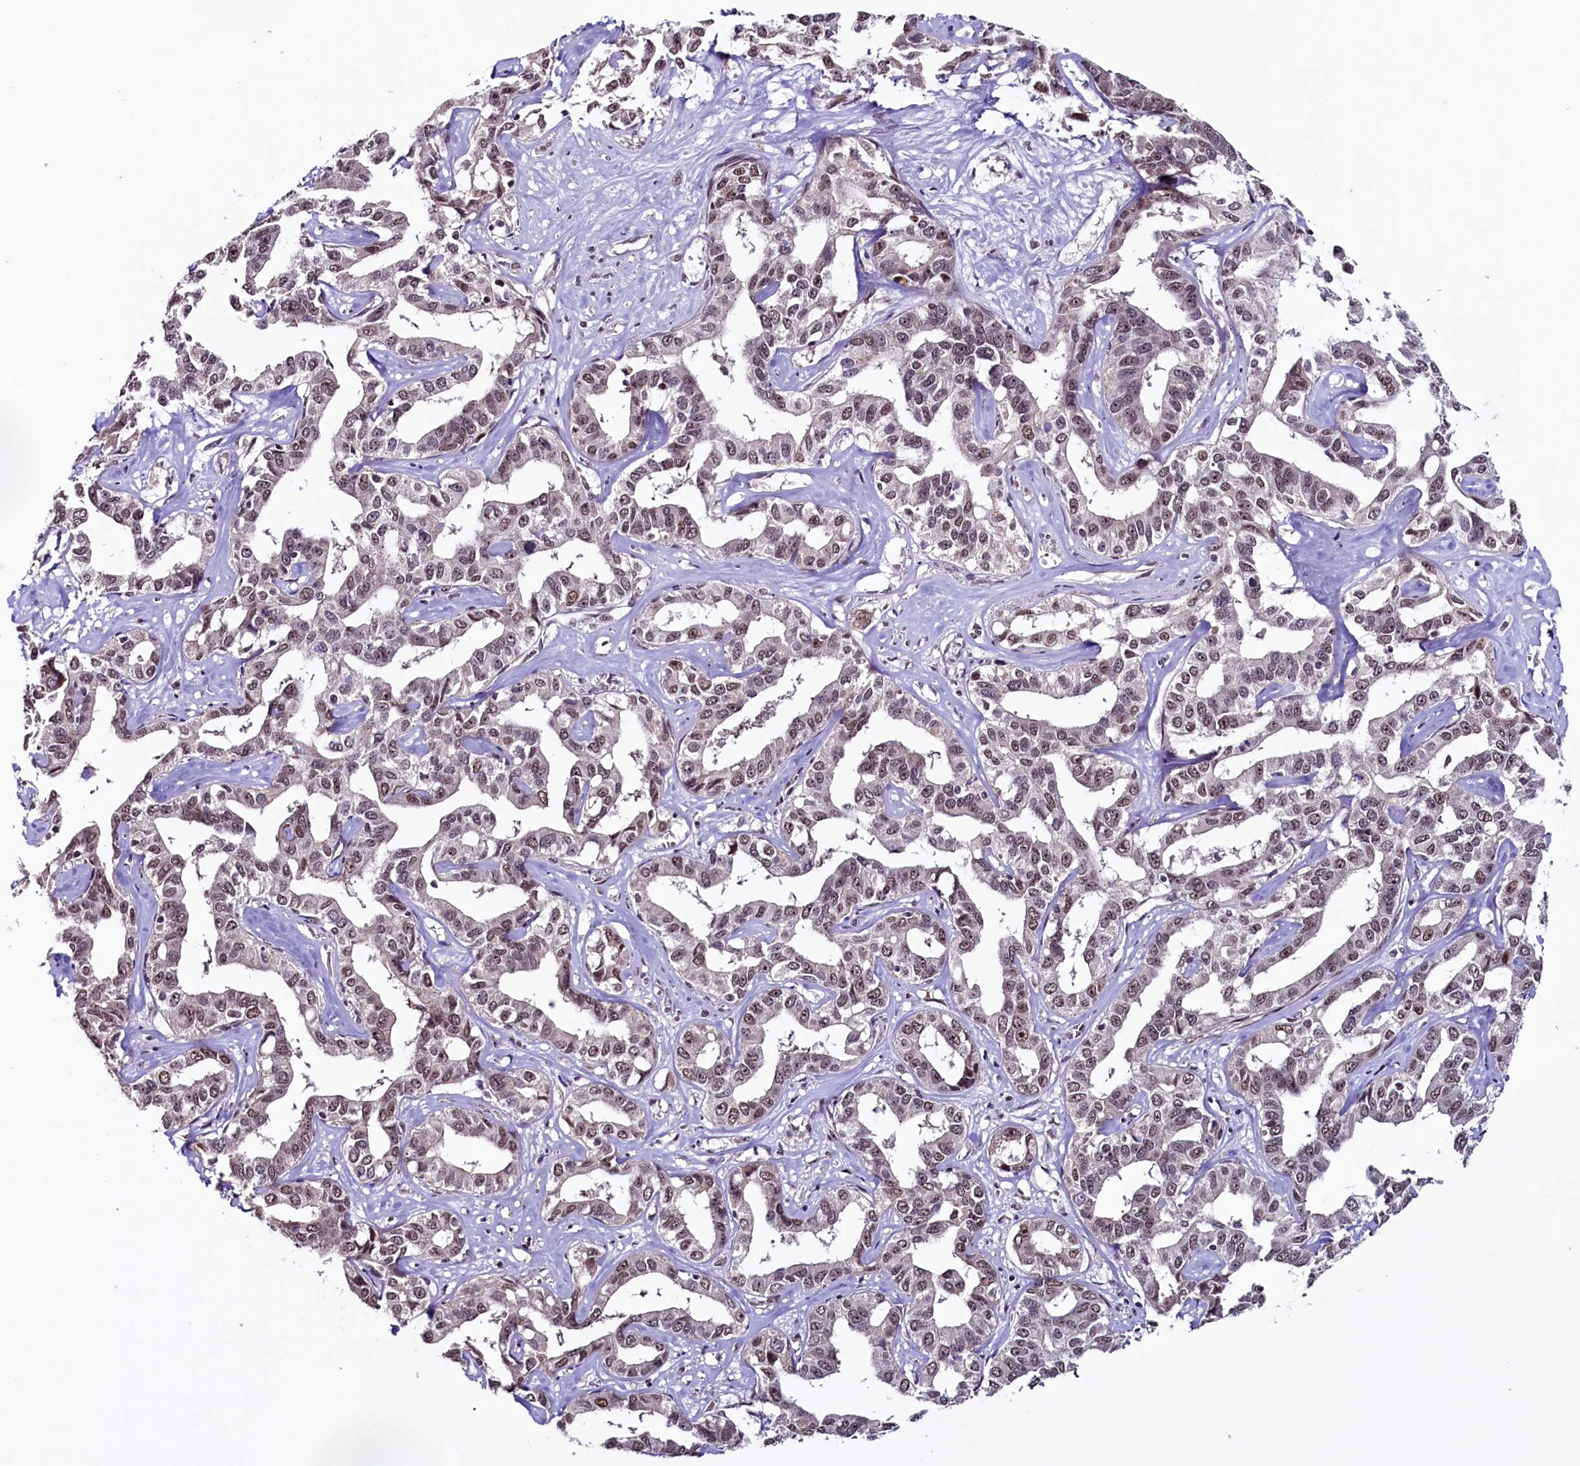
{"staining": {"intensity": "moderate", "quantity": ">75%", "location": "nuclear"}, "tissue": "liver cancer", "cell_type": "Tumor cells", "image_type": "cancer", "snomed": [{"axis": "morphology", "description": "Cholangiocarcinoma"}, {"axis": "topography", "description": "Liver"}], "caption": "Tumor cells reveal medium levels of moderate nuclear positivity in about >75% of cells in liver cholangiocarcinoma.", "gene": "RNMT", "patient": {"sex": "male", "age": 59}}